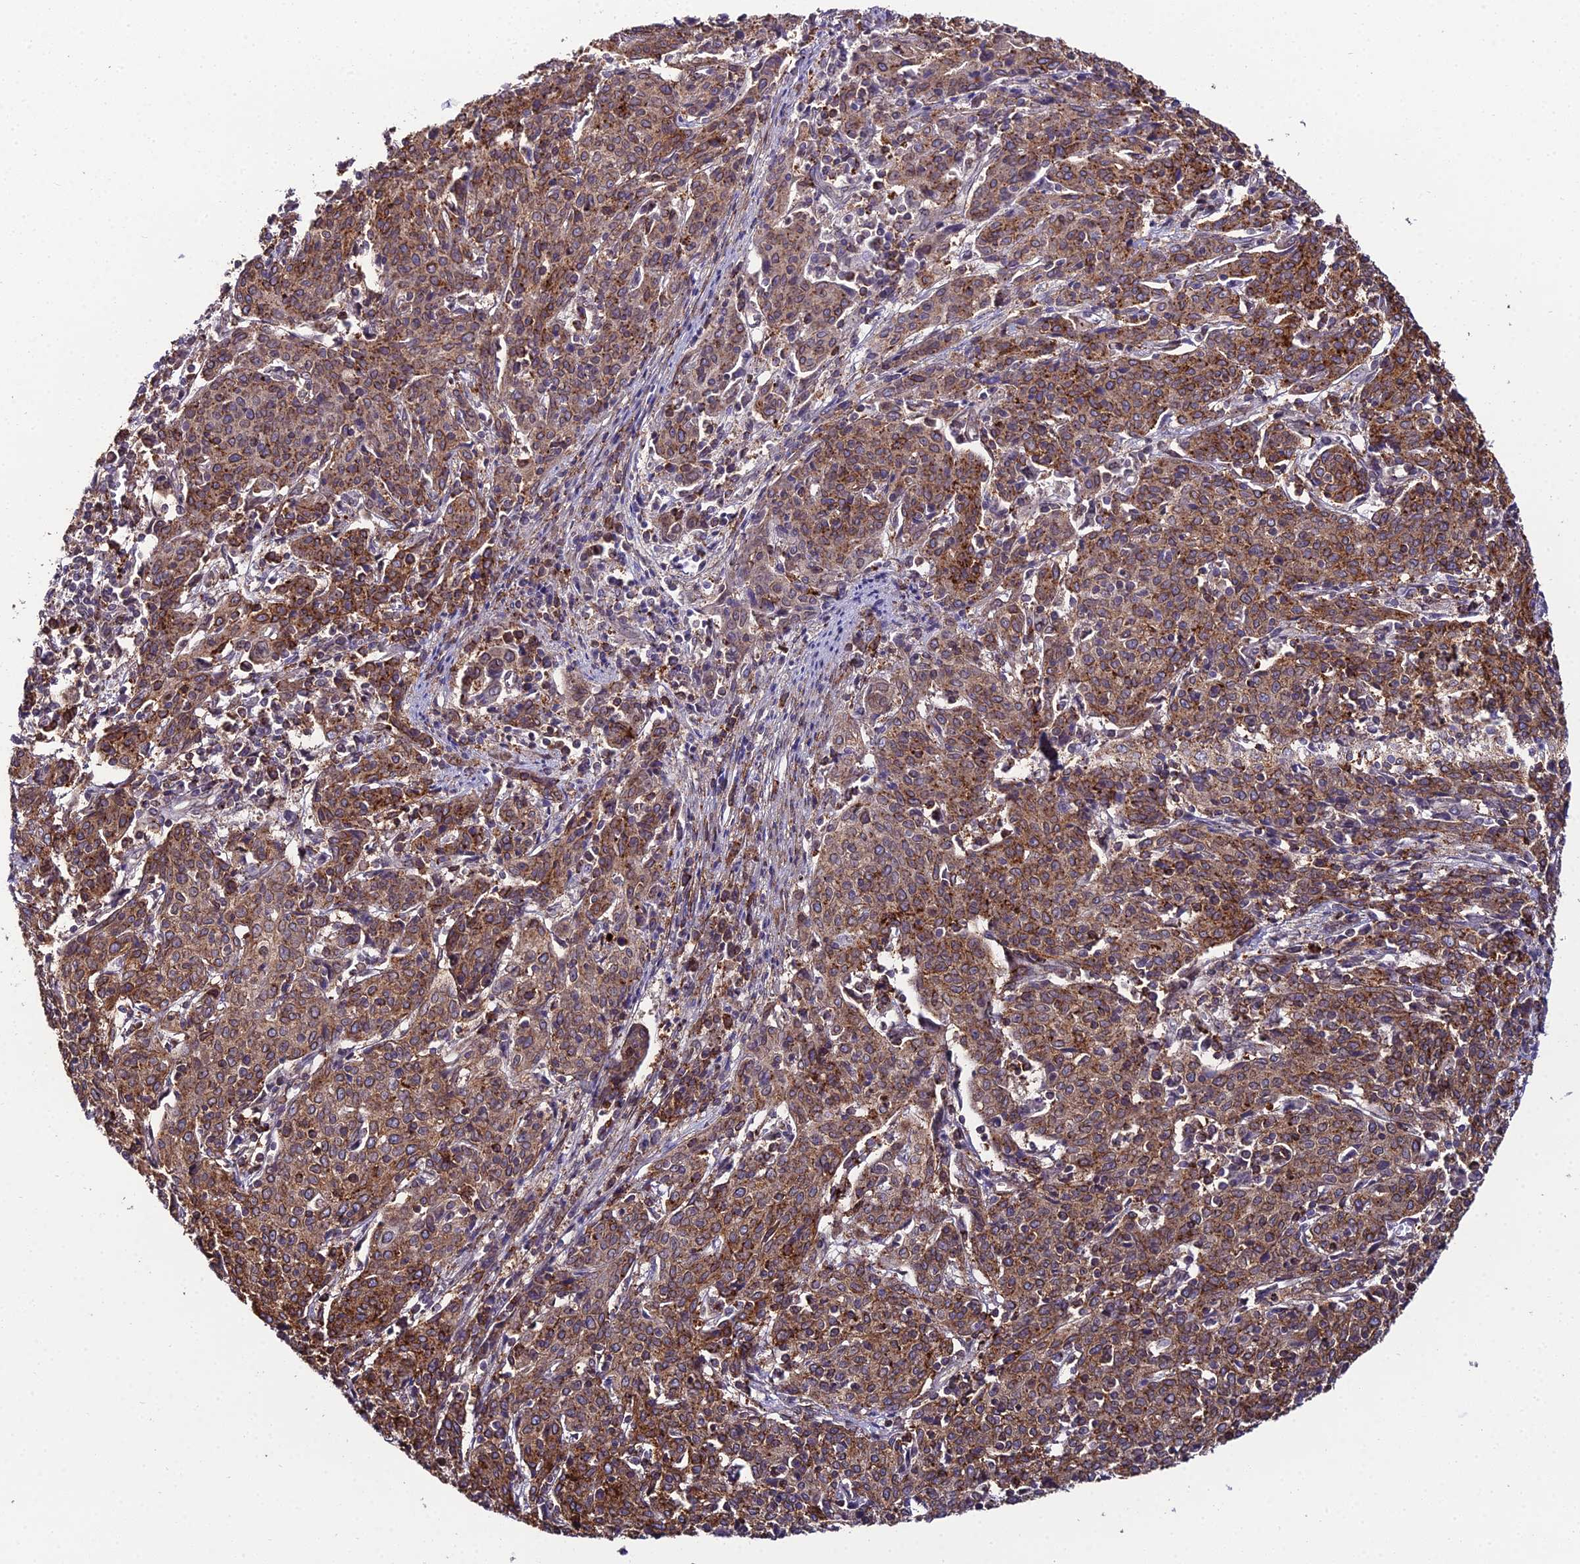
{"staining": {"intensity": "strong", "quantity": ">75%", "location": "cytoplasmic/membranous"}, "tissue": "cervical cancer", "cell_type": "Tumor cells", "image_type": "cancer", "snomed": [{"axis": "morphology", "description": "Squamous cell carcinoma, NOS"}, {"axis": "topography", "description": "Cervix"}], "caption": "Immunohistochemical staining of cervical squamous cell carcinoma exhibits strong cytoplasmic/membranous protein staining in about >75% of tumor cells.", "gene": "DDX19A", "patient": {"sex": "female", "age": 67}}